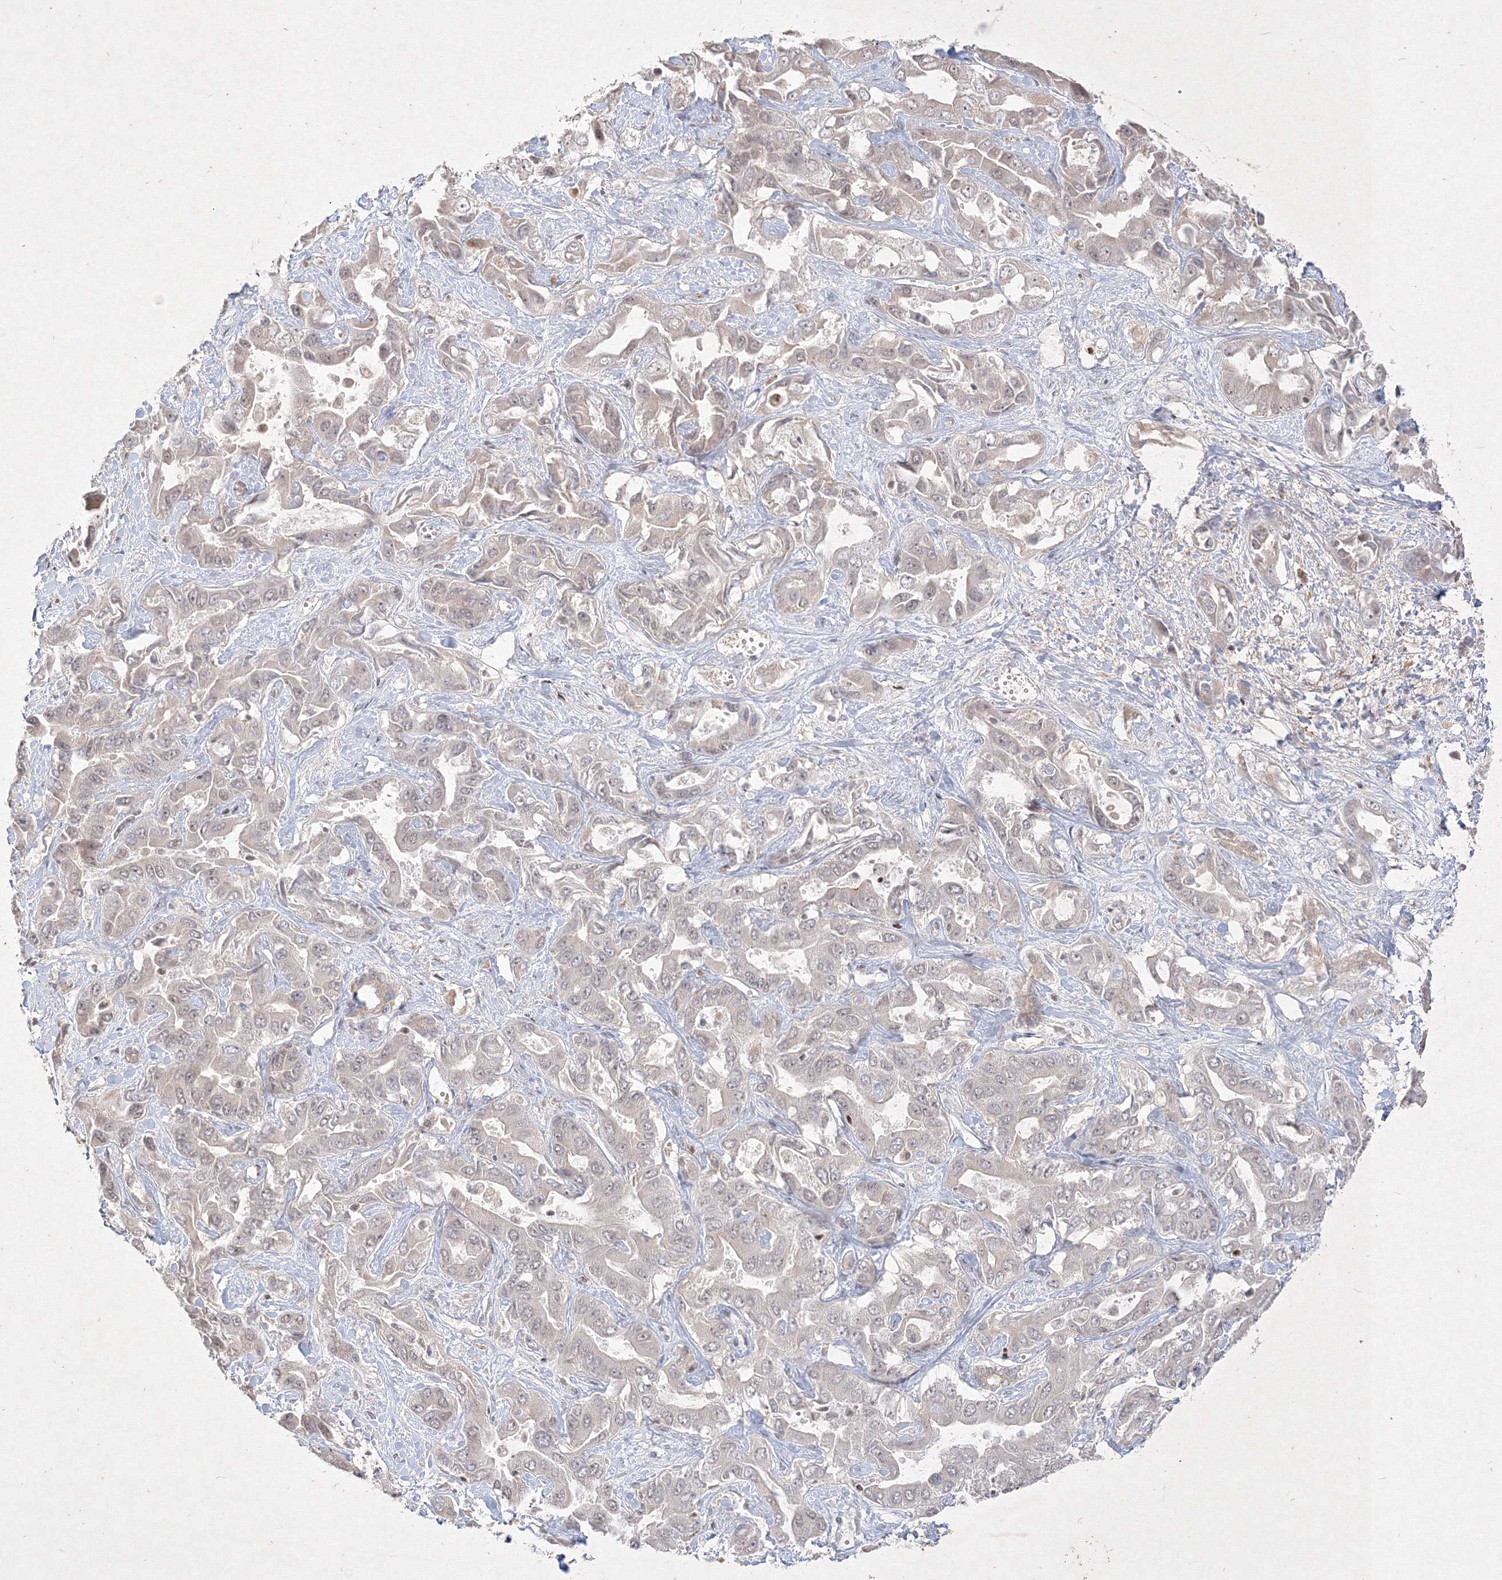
{"staining": {"intensity": "negative", "quantity": "none", "location": "none"}, "tissue": "liver cancer", "cell_type": "Tumor cells", "image_type": "cancer", "snomed": [{"axis": "morphology", "description": "Cholangiocarcinoma"}, {"axis": "topography", "description": "Liver"}], "caption": "Tumor cells are negative for brown protein staining in liver cancer.", "gene": "TAB1", "patient": {"sex": "female", "age": 52}}